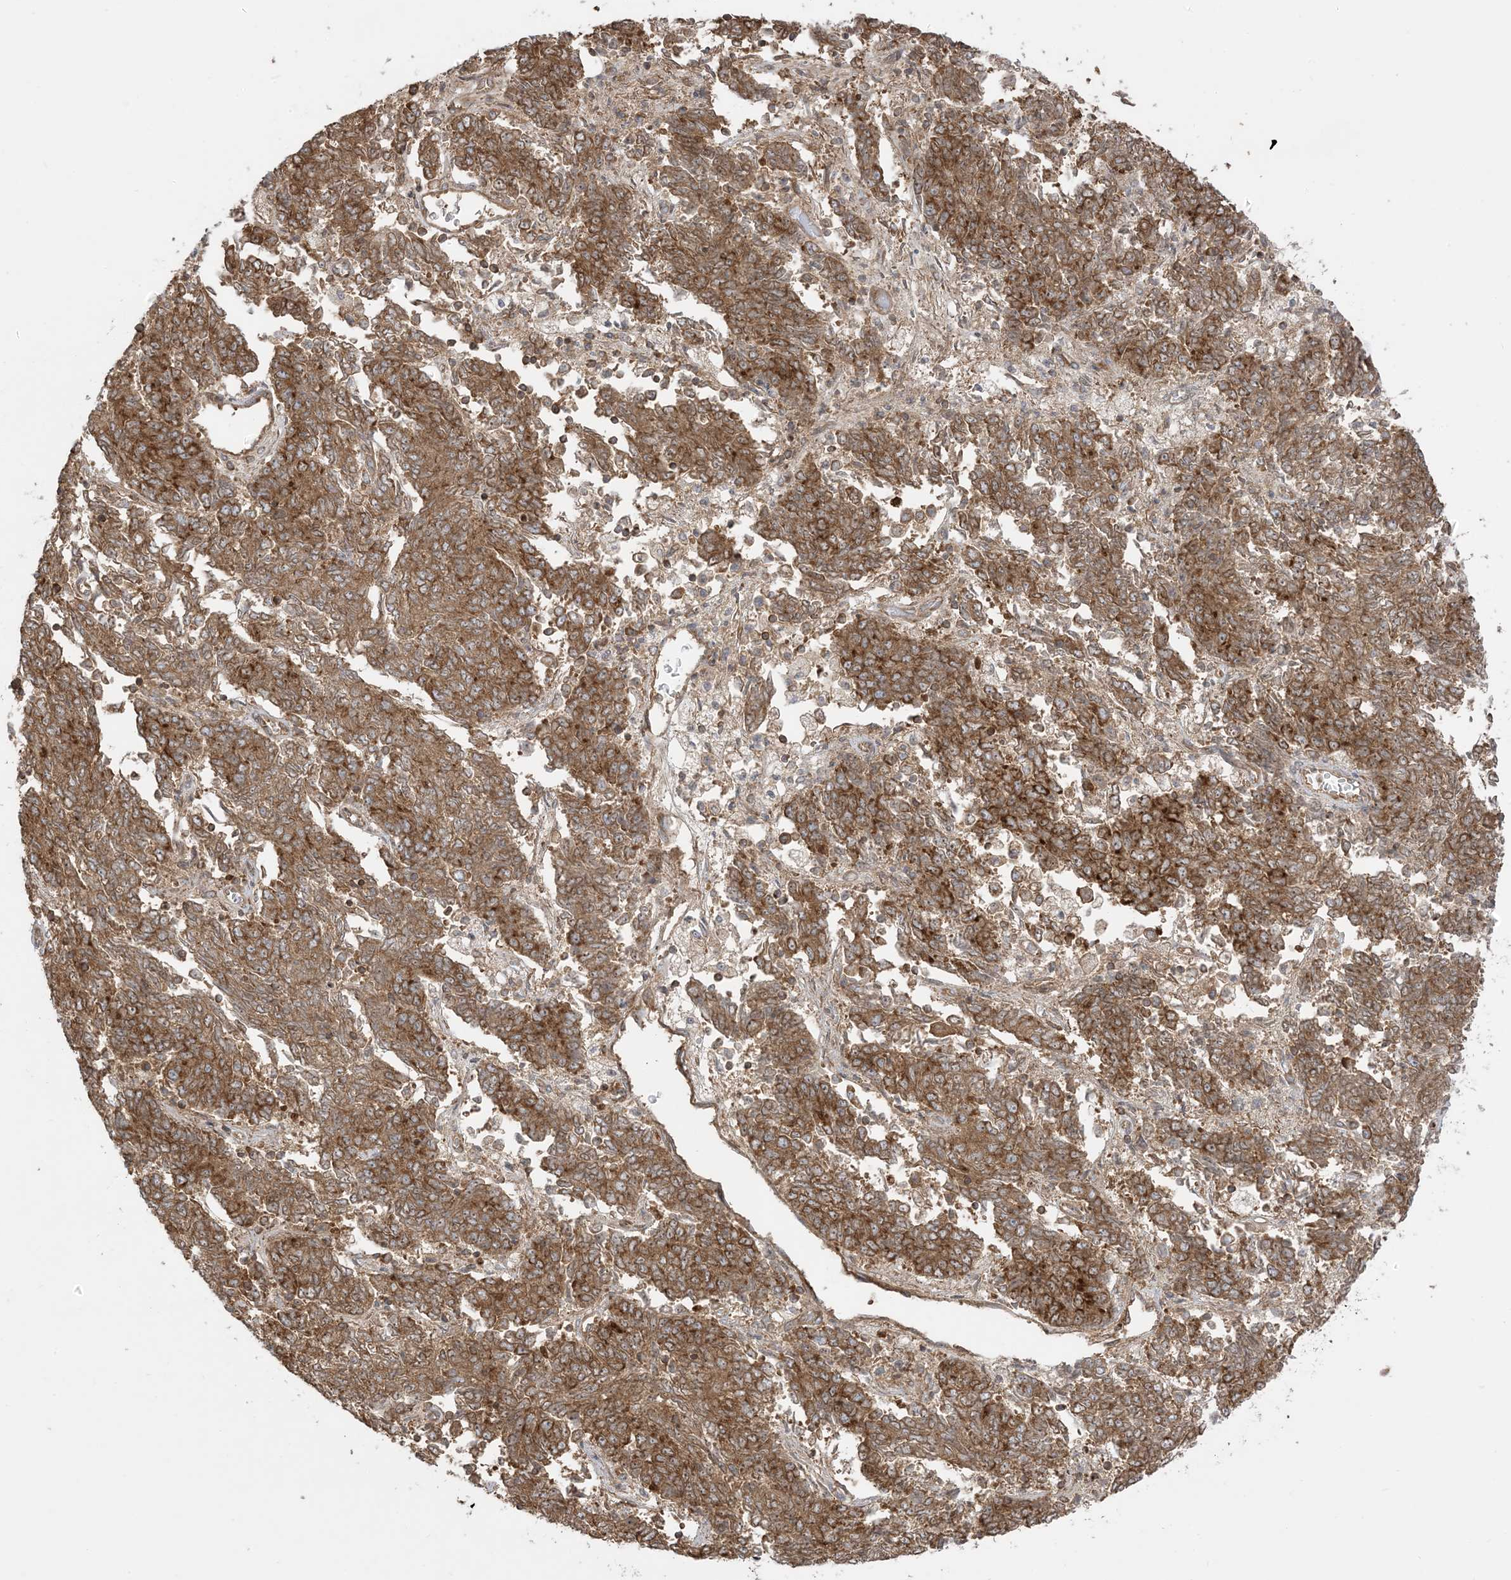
{"staining": {"intensity": "strong", "quantity": ">75%", "location": "cytoplasmic/membranous,nuclear"}, "tissue": "endometrial cancer", "cell_type": "Tumor cells", "image_type": "cancer", "snomed": [{"axis": "morphology", "description": "Adenocarcinoma, NOS"}, {"axis": "topography", "description": "Endometrium"}], "caption": "Immunohistochemistry photomicrograph of human endometrial cancer stained for a protein (brown), which displays high levels of strong cytoplasmic/membranous and nuclear expression in about >75% of tumor cells.", "gene": "SRP72", "patient": {"sex": "female", "age": 80}}